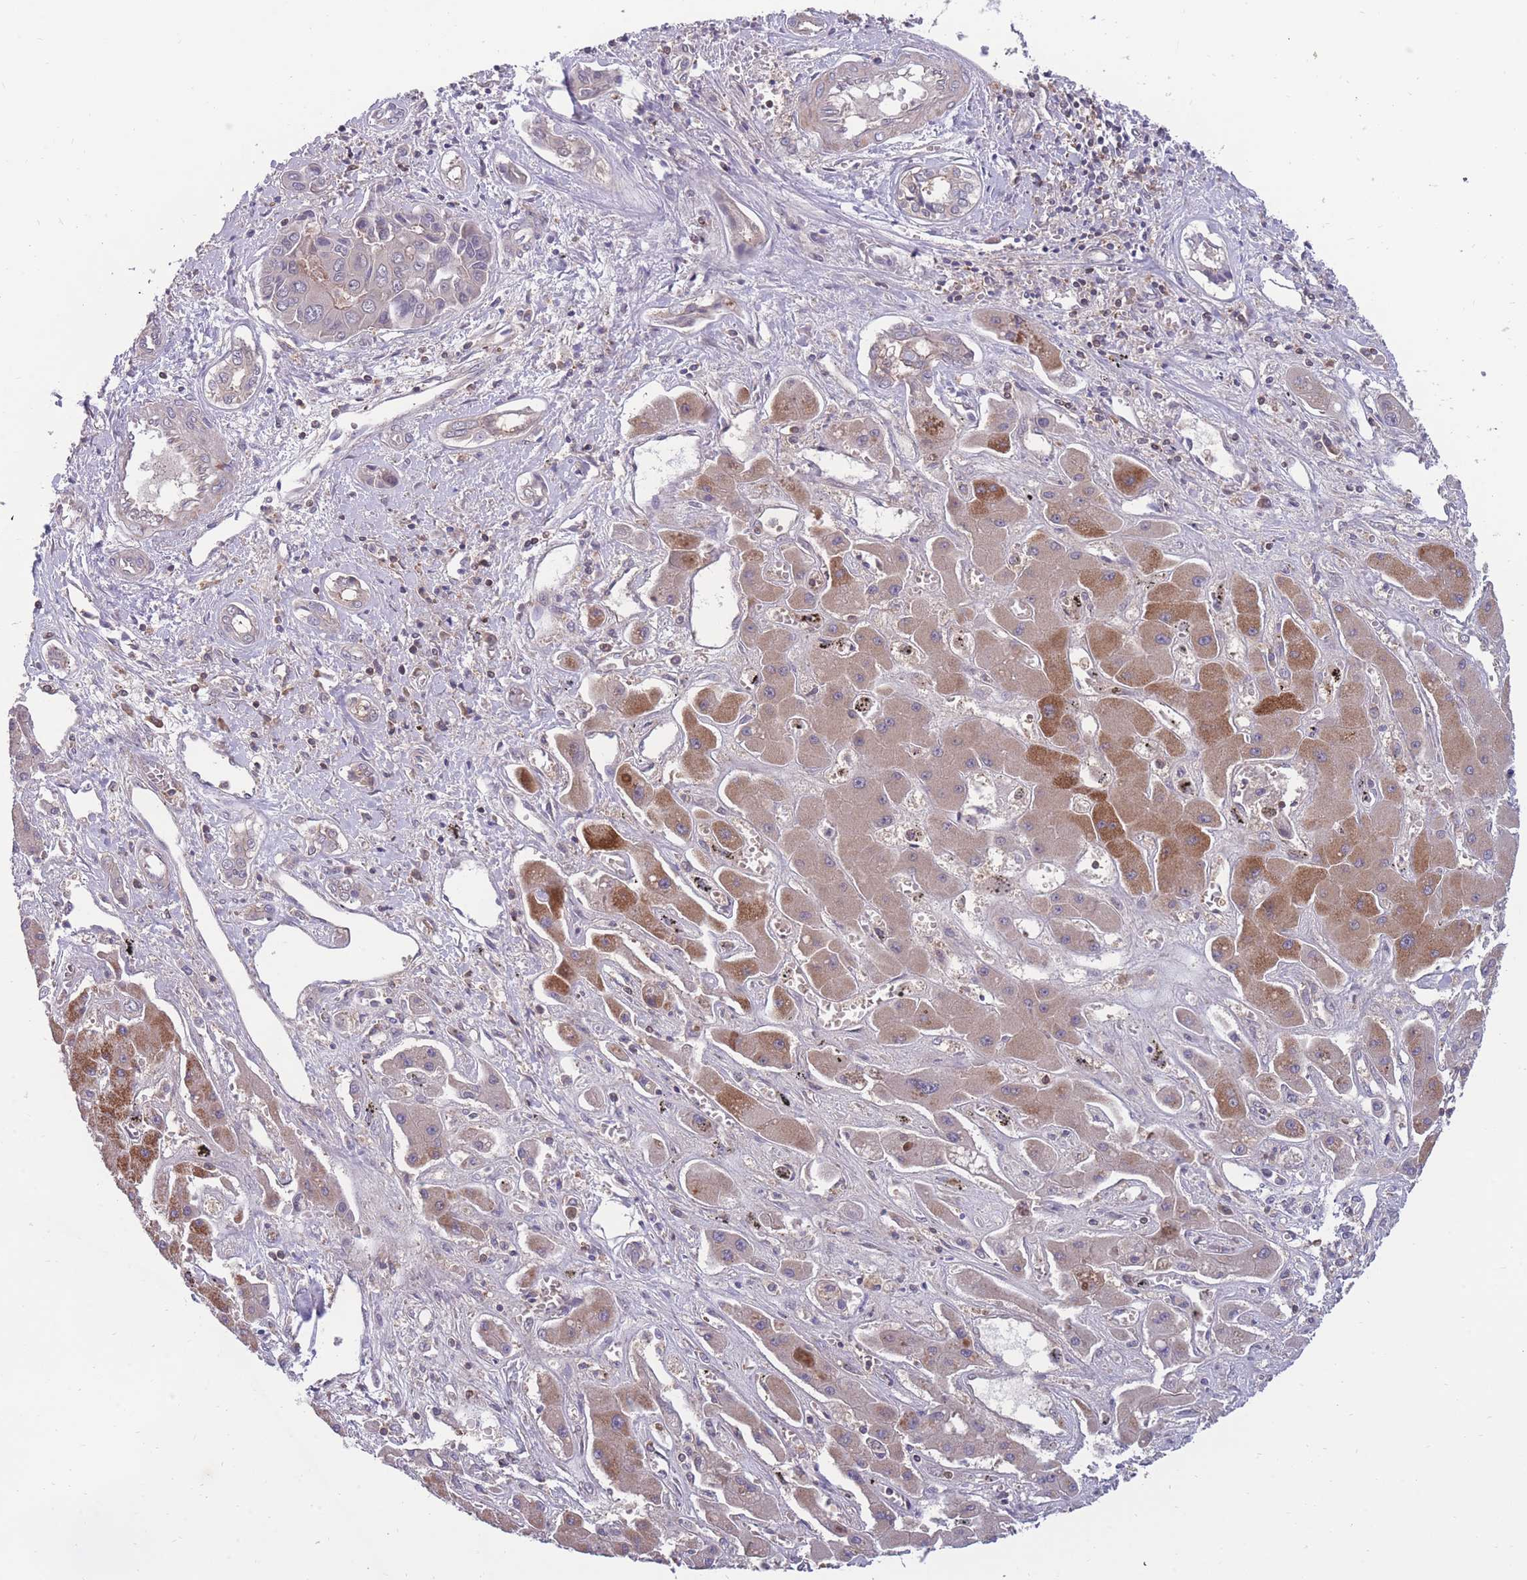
{"staining": {"intensity": "weak", "quantity": "<25%", "location": "cytoplasmic/membranous"}, "tissue": "liver cancer", "cell_type": "Tumor cells", "image_type": "cancer", "snomed": [{"axis": "morphology", "description": "Cholangiocarcinoma"}, {"axis": "topography", "description": "Liver"}], "caption": "A high-resolution photomicrograph shows IHC staining of liver cholangiocarcinoma, which reveals no significant positivity in tumor cells.", "gene": "UBE2N", "patient": {"sex": "male", "age": 67}}